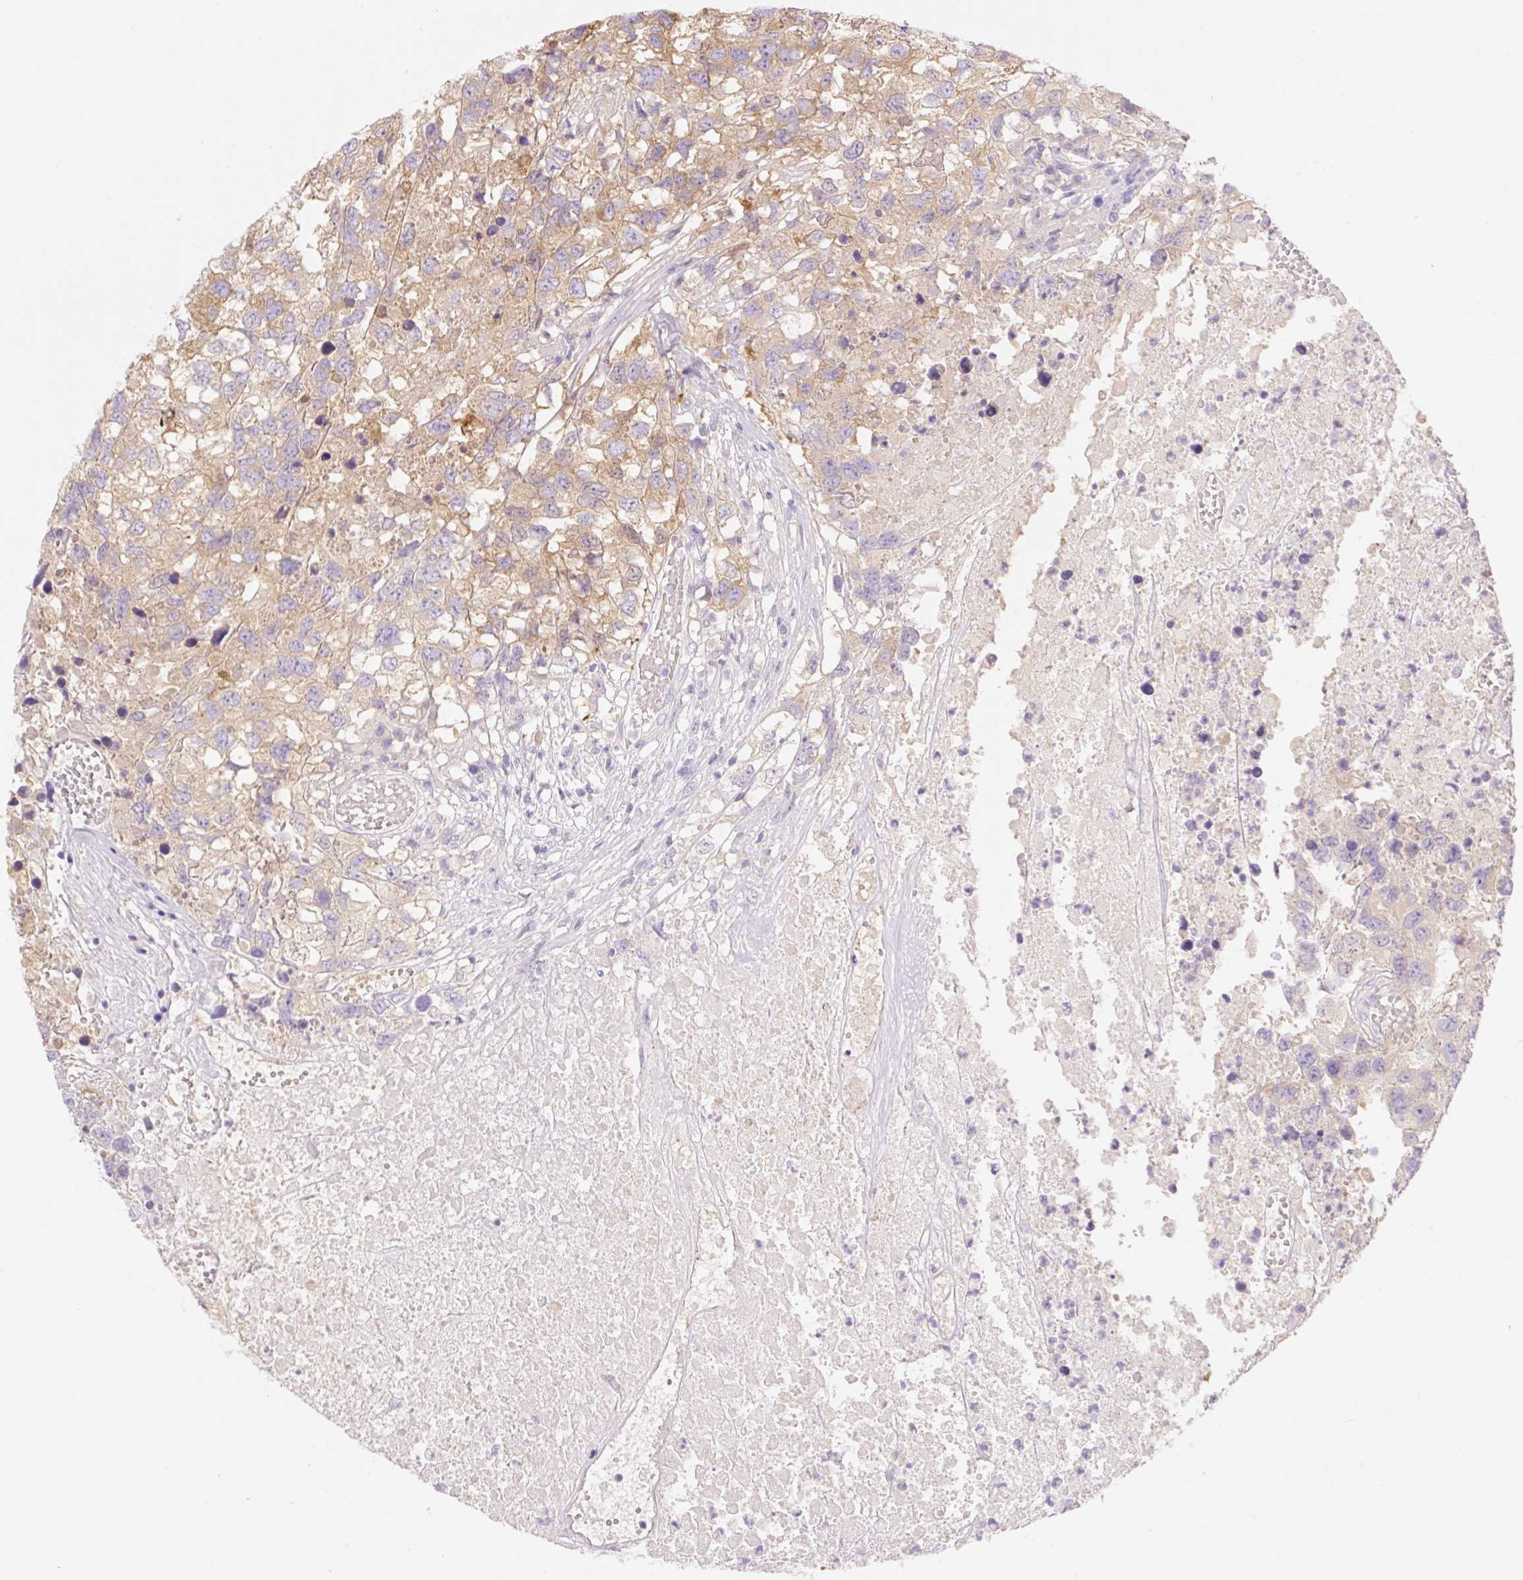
{"staining": {"intensity": "moderate", "quantity": ">75%", "location": "cytoplasmic/membranous"}, "tissue": "testis cancer", "cell_type": "Tumor cells", "image_type": "cancer", "snomed": [{"axis": "morphology", "description": "Carcinoma, Embryonal, NOS"}, {"axis": "topography", "description": "Testis"}], "caption": "Moderate cytoplasmic/membranous positivity is seen in about >75% of tumor cells in embryonal carcinoma (testis).", "gene": "DENND5A", "patient": {"sex": "male", "age": 83}}